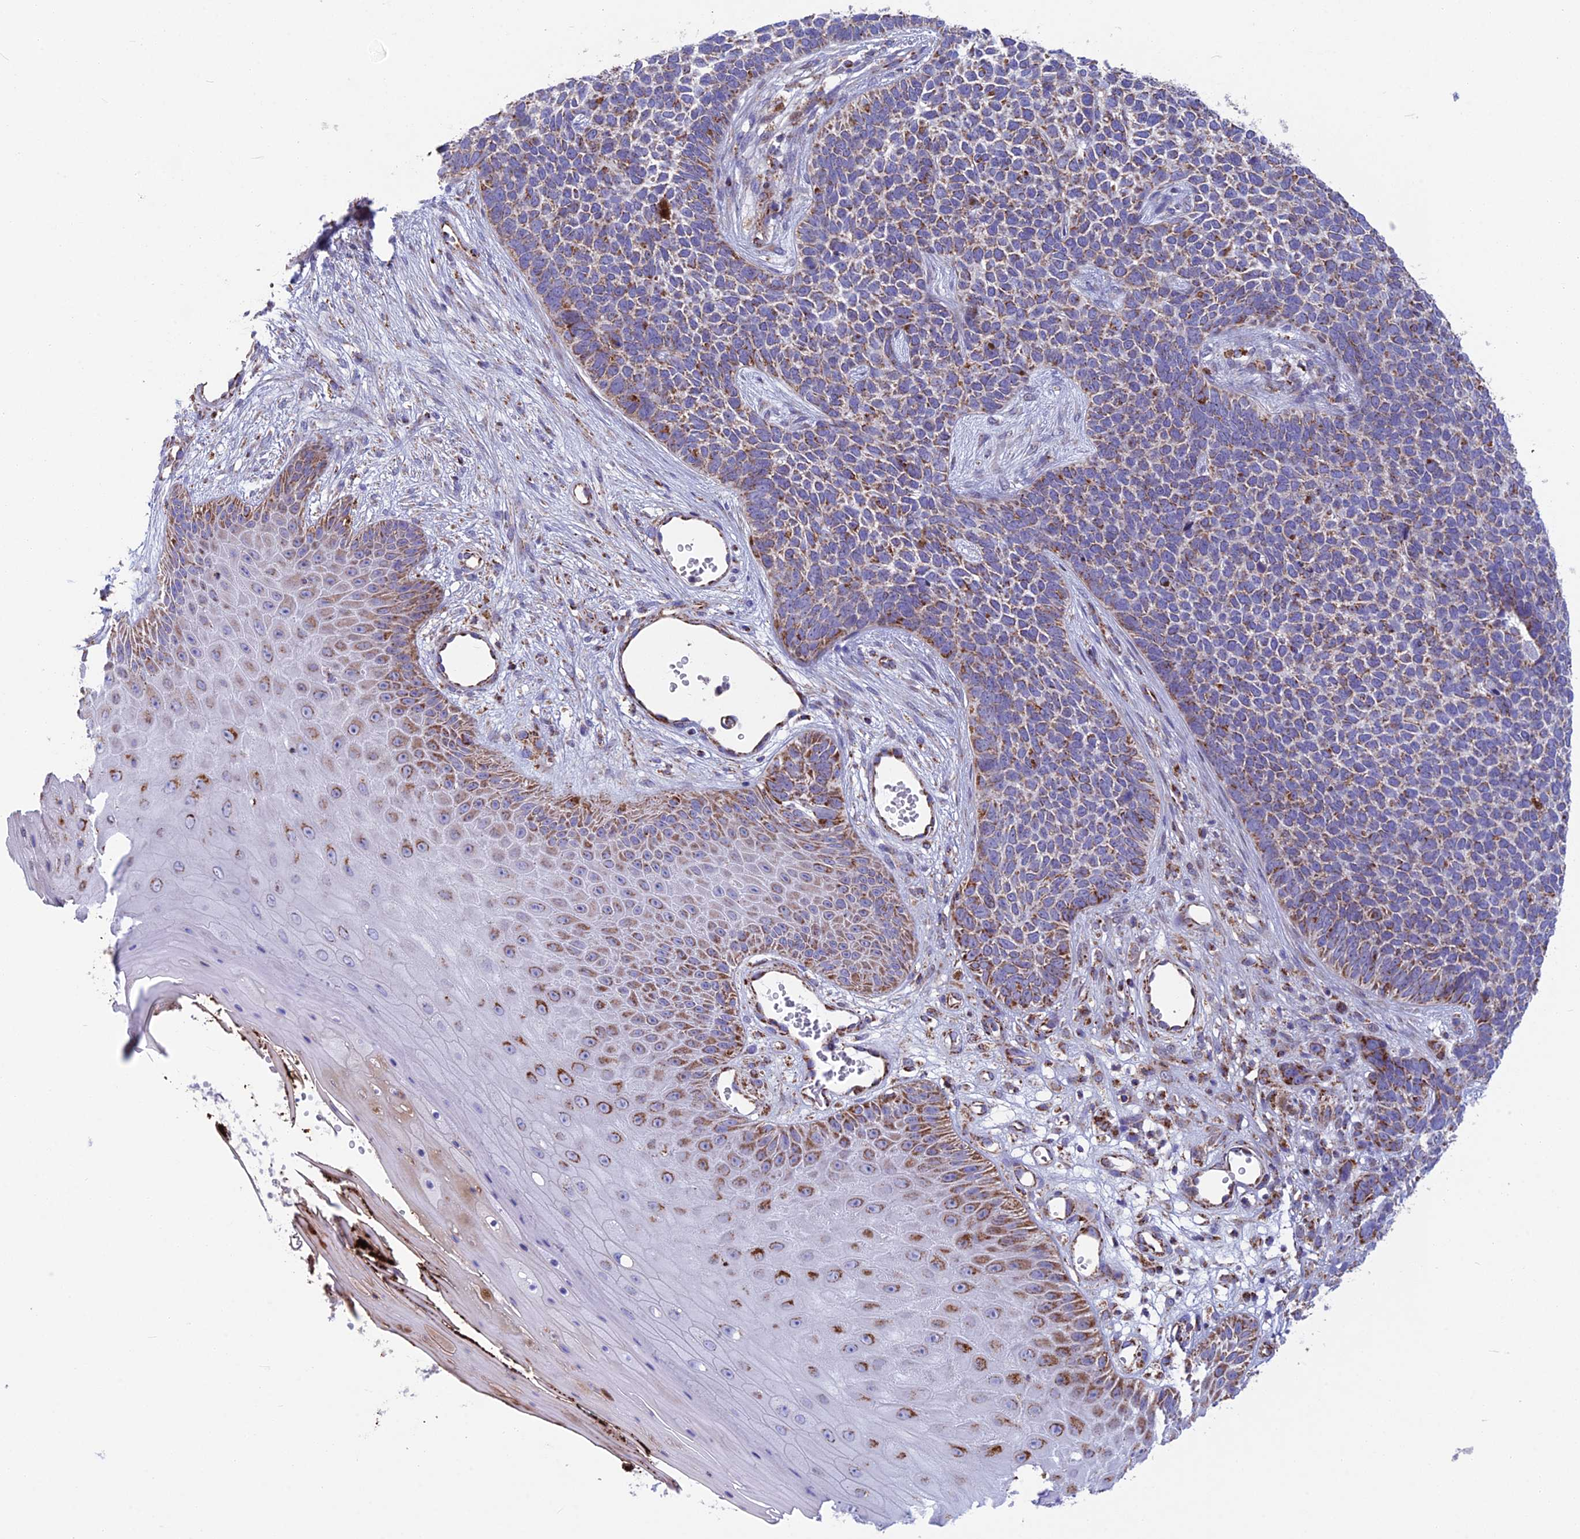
{"staining": {"intensity": "moderate", "quantity": ">75%", "location": "cytoplasmic/membranous"}, "tissue": "skin cancer", "cell_type": "Tumor cells", "image_type": "cancer", "snomed": [{"axis": "morphology", "description": "Basal cell carcinoma"}, {"axis": "topography", "description": "Skin"}], "caption": "High-magnification brightfield microscopy of skin cancer stained with DAB (3,3'-diaminobenzidine) (brown) and counterstained with hematoxylin (blue). tumor cells exhibit moderate cytoplasmic/membranous positivity is seen in about>75% of cells.", "gene": "CS", "patient": {"sex": "female", "age": 84}}